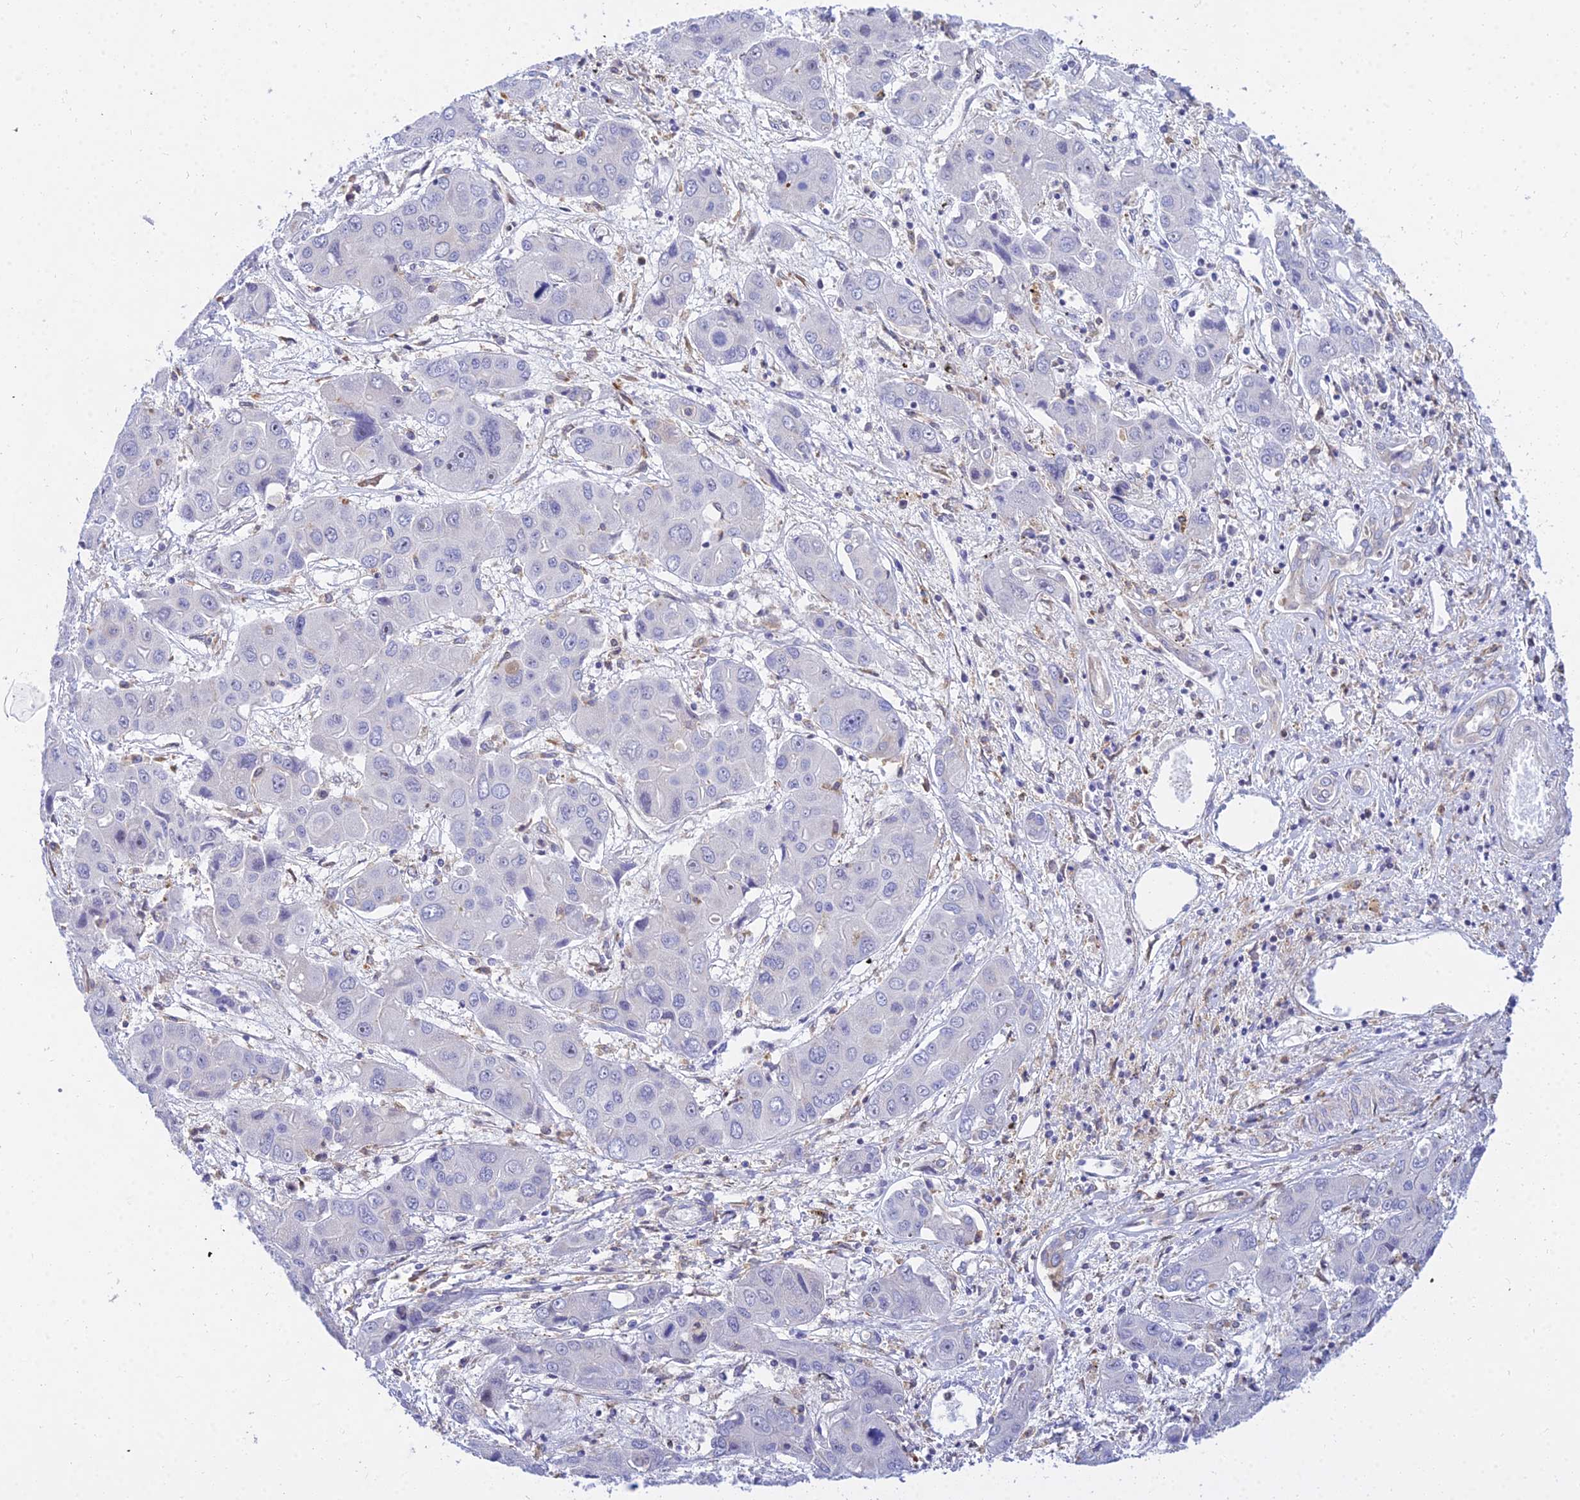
{"staining": {"intensity": "negative", "quantity": "none", "location": "none"}, "tissue": "liver cancer", "cell_type": "Tumor cells", "image_type": "cancer", "snomed": [{"axis": "morphology", "description": "Cholangiocarcinoma"}, {"axis": "topography", "description": "Liver"}], "caption": "Immunohistochemical staining of liver cancer (cholangiocarcinoma) reveals no significant staining in tumor cells.", "gene": "ARL8B", "patient": {"sex": "male", "age": 67}}